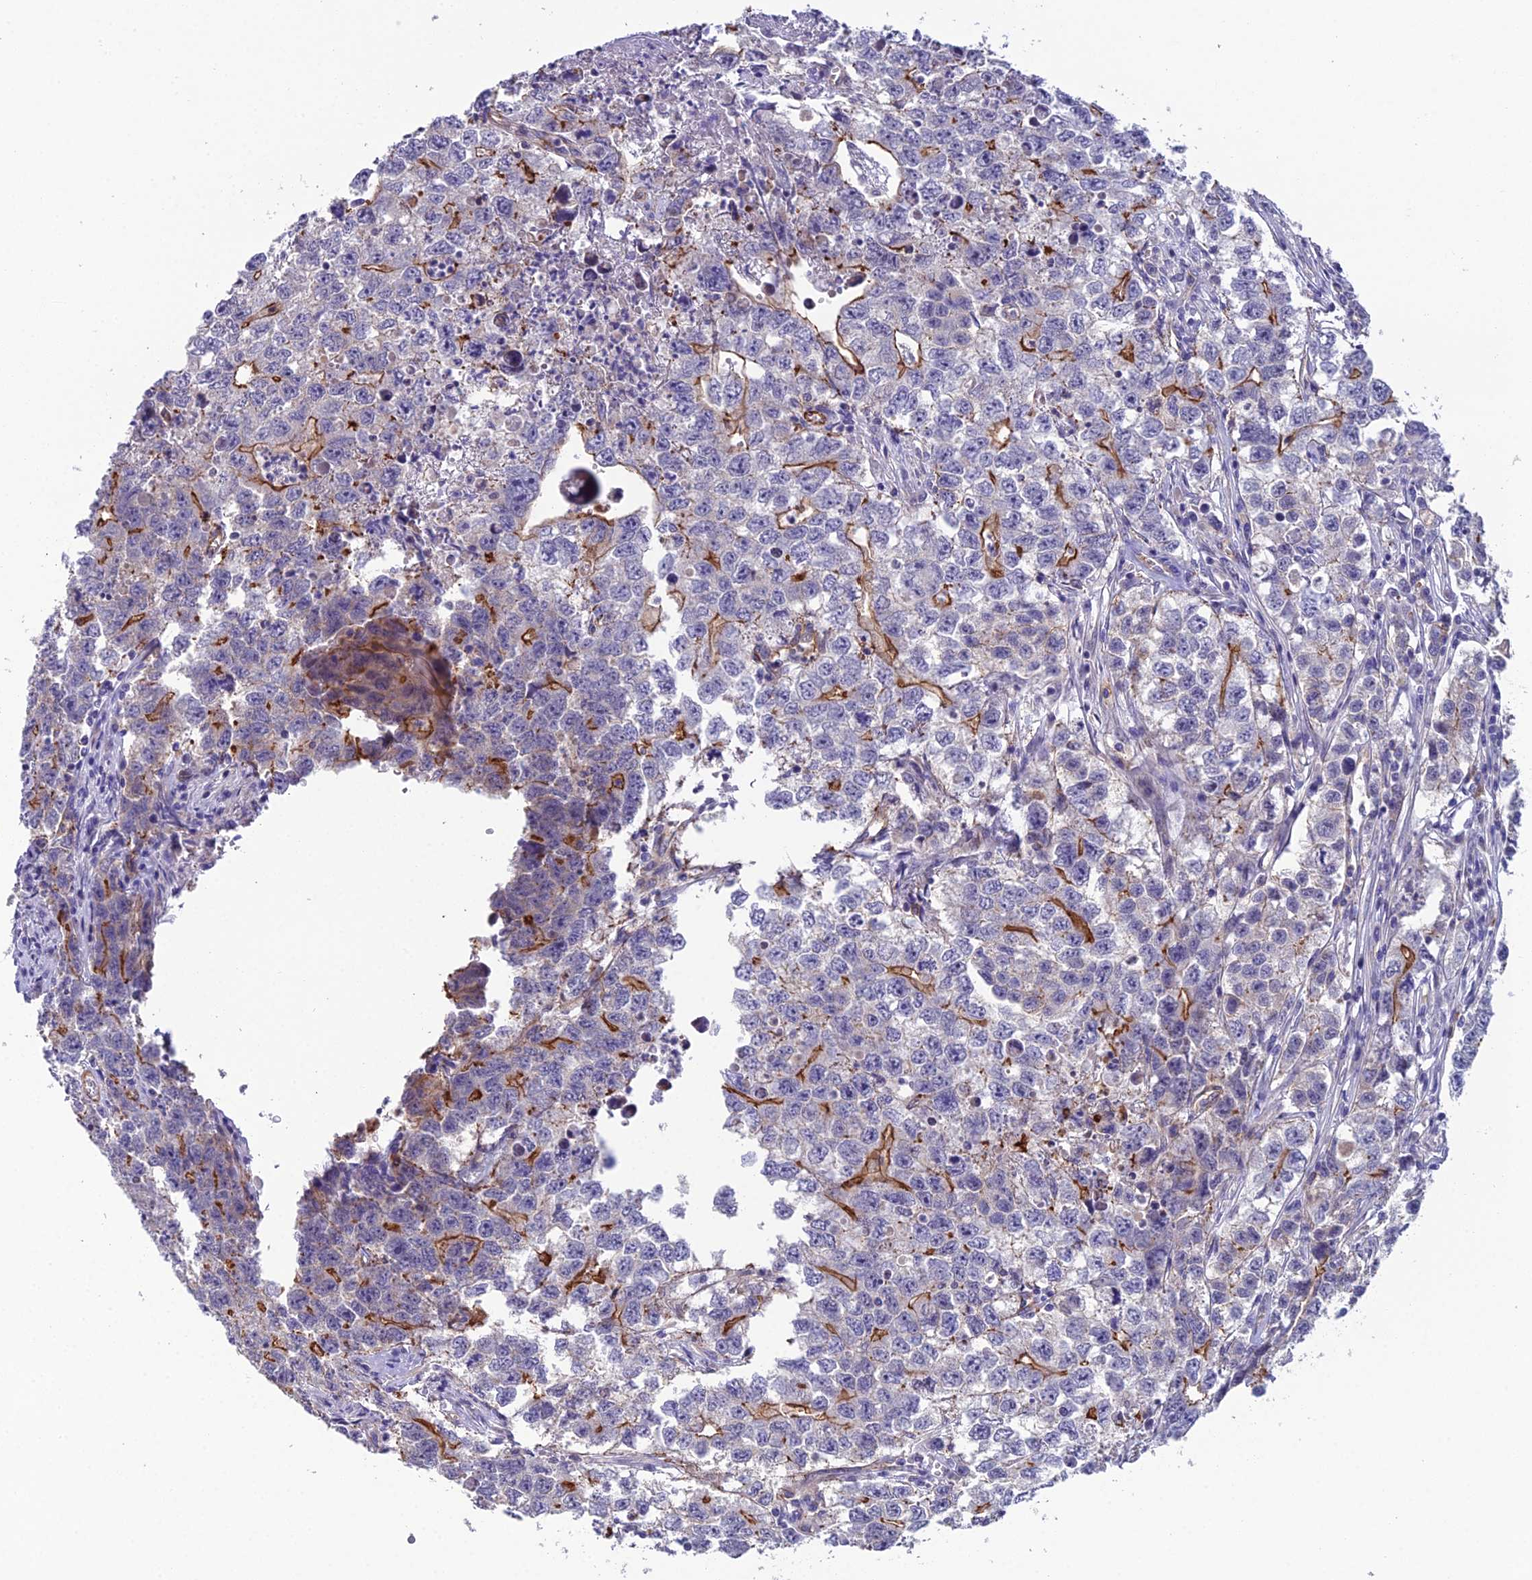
{"staining": {"intensity": "moderate", "quantity": "<25%", "location": "cytoplasmic/membranous"}, "tissue": "testis cancer", "cell_type": "Tumor cells", "image_type": "cancer", "snomed": [{"axis": "morphology", "description": "Seminoma, NOS"}, {"axis": "morphology", "description": "Carcinoma, Embryonal, NOS"}, {"axis": "topography", "description": "Testis"}], "caption": "Embryonal carcinoma (testis) was stained to show a protein in brown. There is low levels of moderate cytoplasmic/membranous positivity in approximately <25% of tumor cells.", "gene": "CFAP47", "patient": {"sex": "male", "age": 43}}